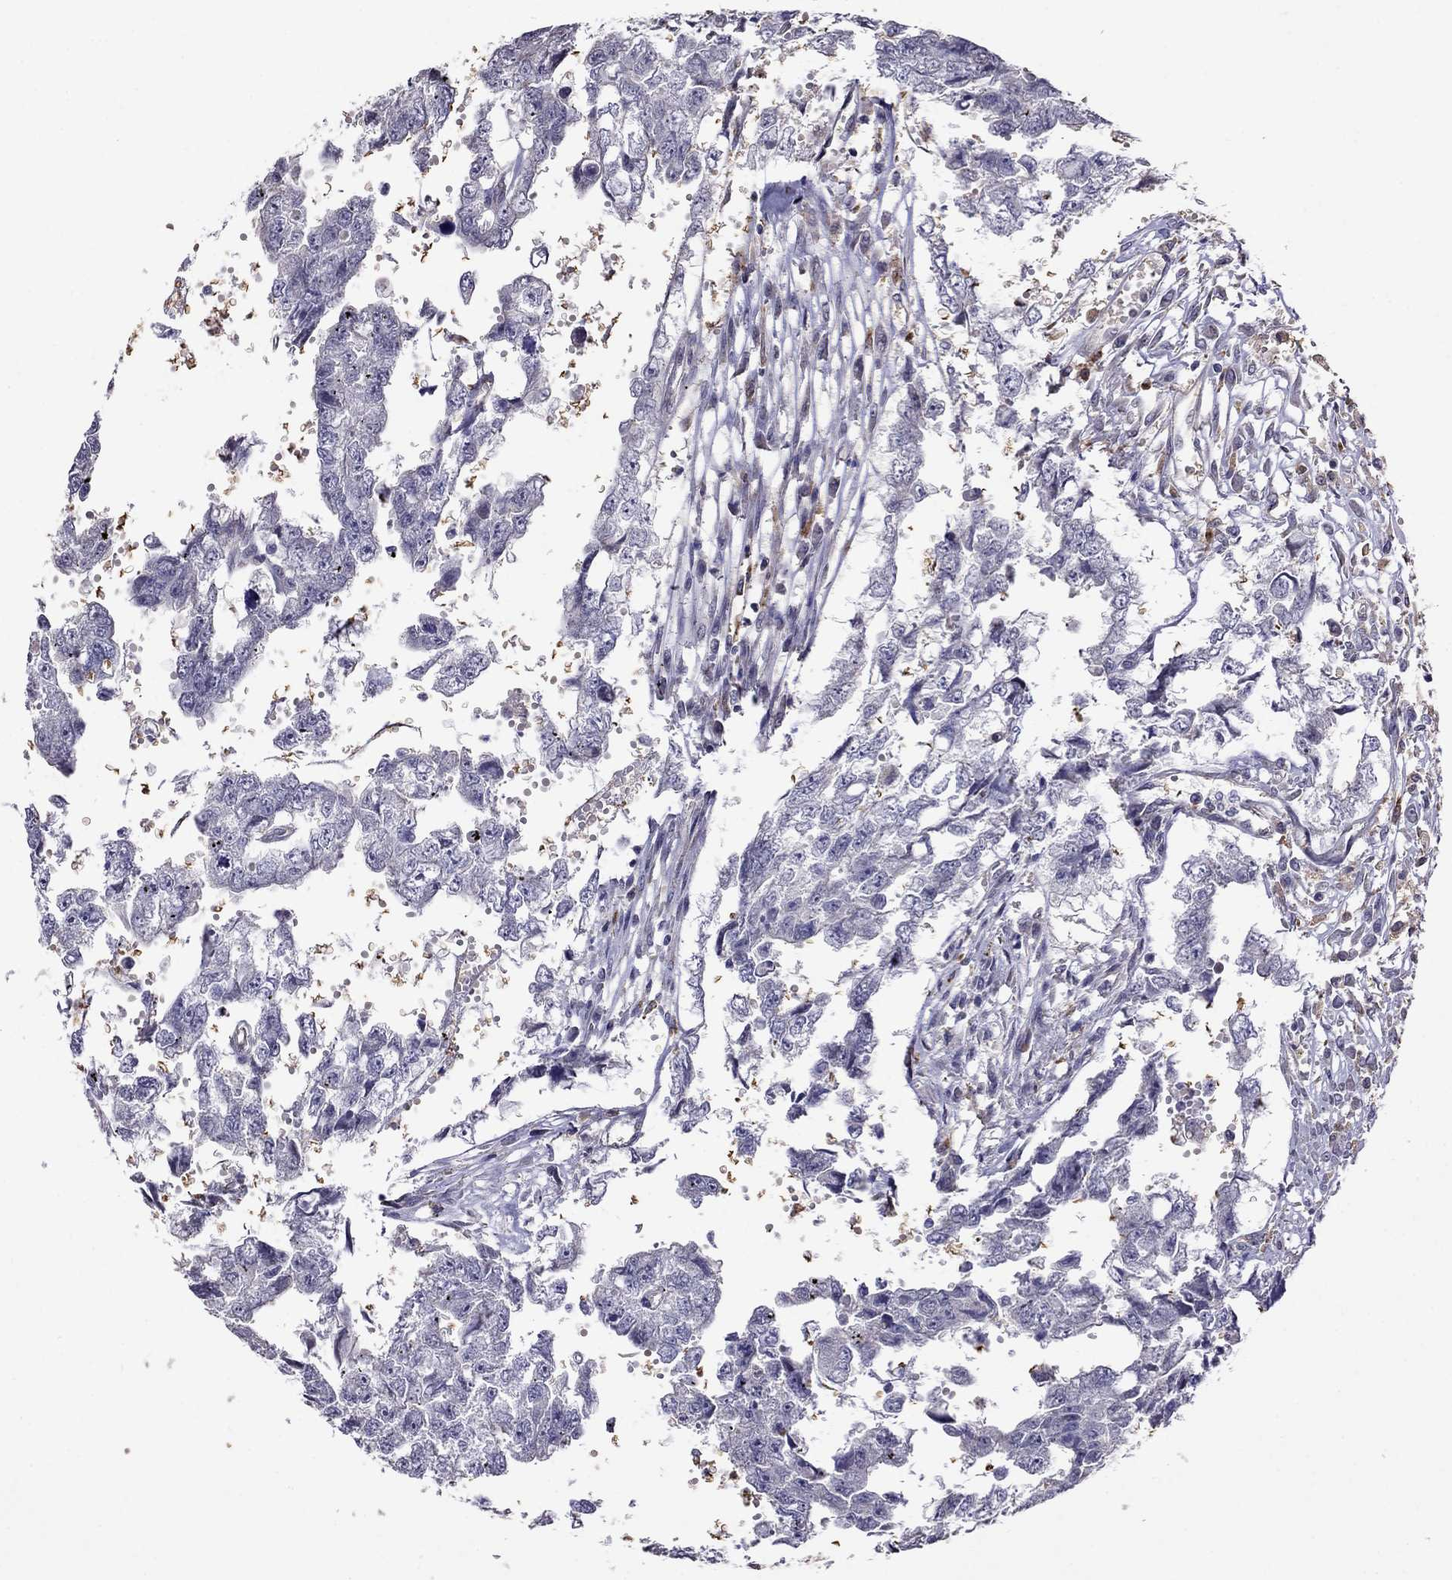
{"staining": {"intensity": "negative", "quantity": "none", "location": "none"}, "tissue": "testis cancer", "cell_type": "Tumor cells", "image_type": "cancer", "snomed": [{"axis": "morphology", "description": "Carcinoma, Embryonal, NOS"}, {"axis": "morphology", "description": "Teratoma, malignant, NOS"}, {"axis": "topography", "description": "Testis"}], "caption": "Immunohistochemical staining of testis cancer exhibits no significant expression in tumor cells.", "gene": "ADAM28", "patient": {"sex": "male", "age": 44}}